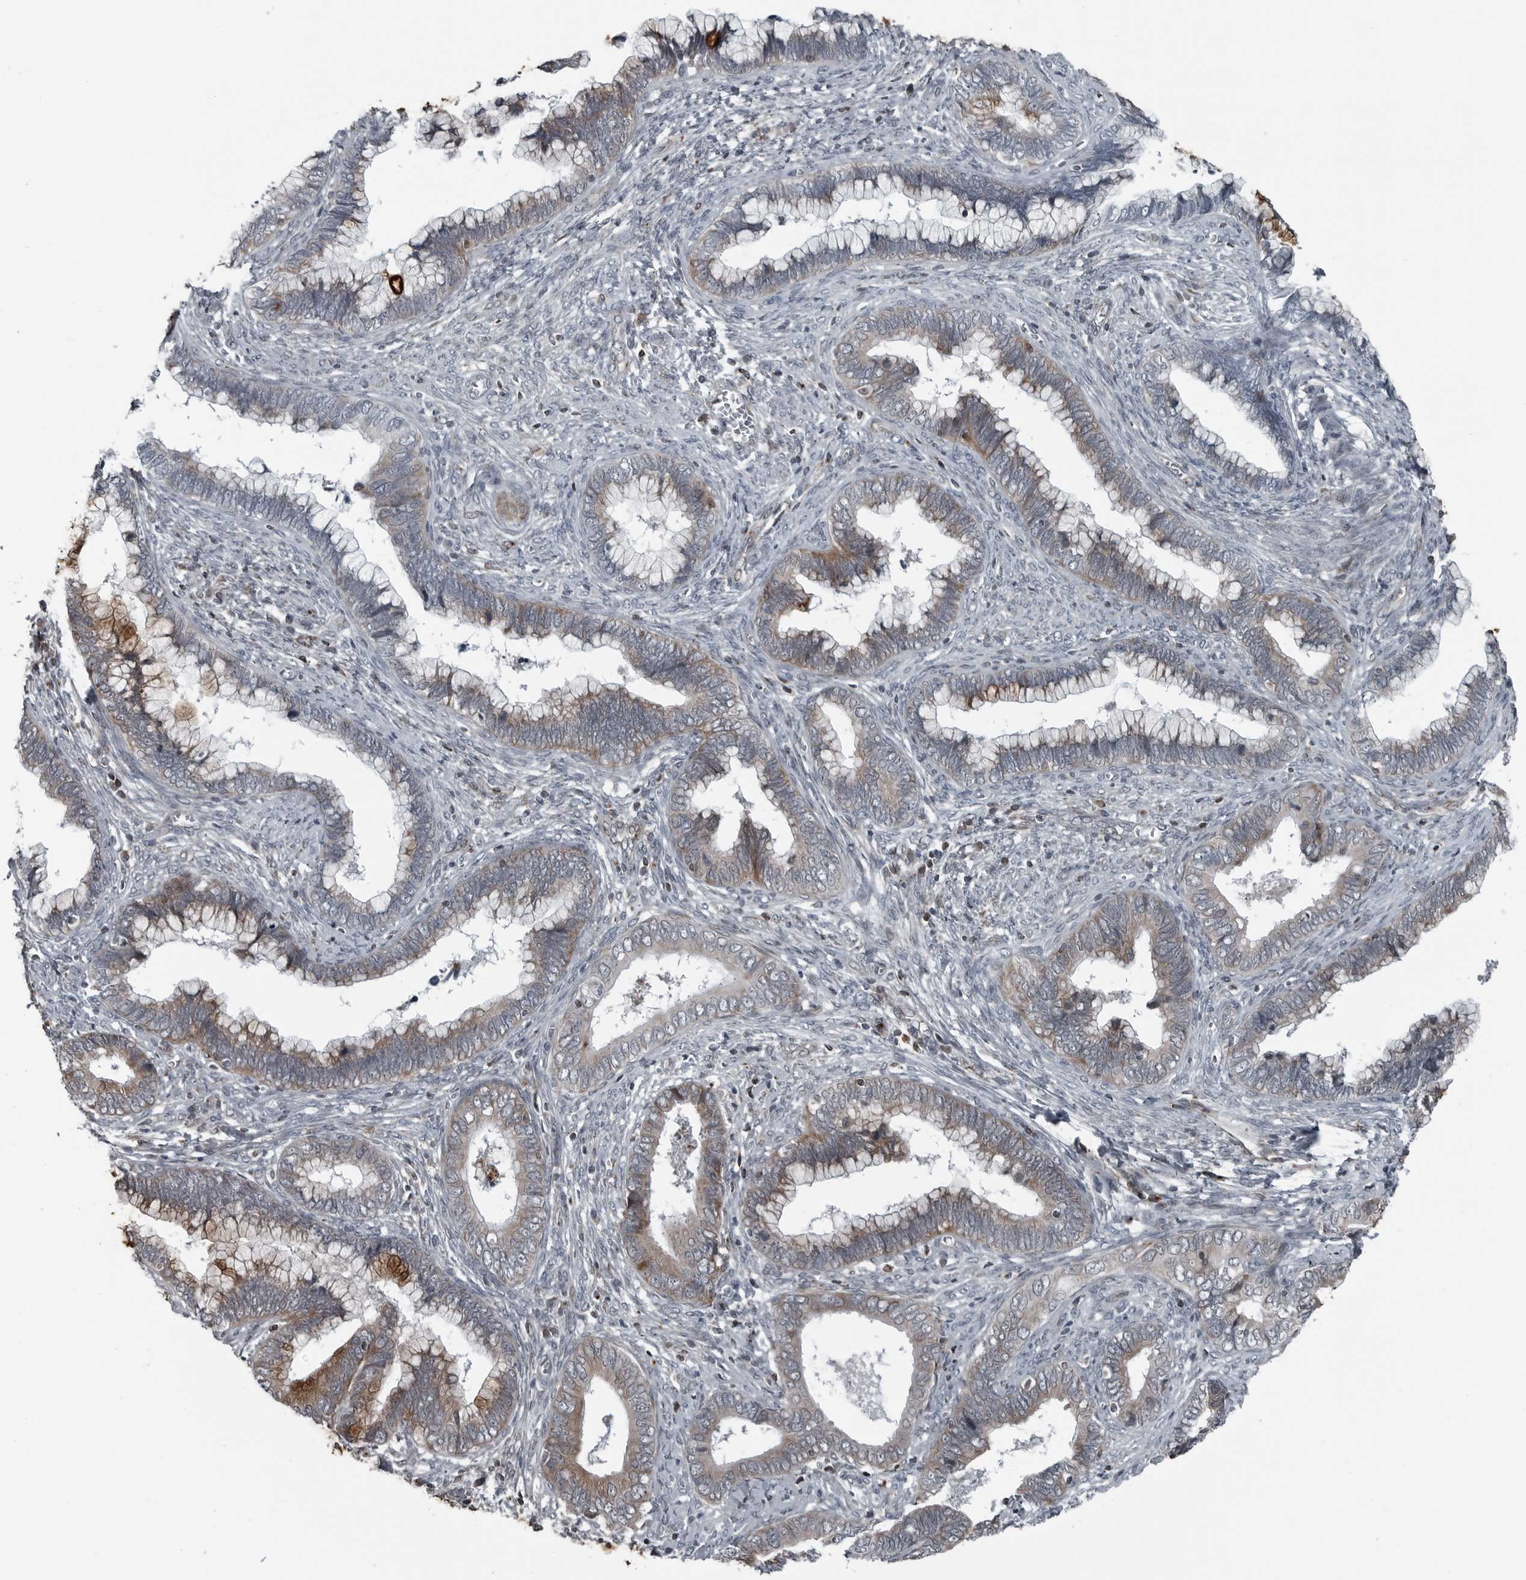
{"staining": {"intensity": "strong", "quantity": "25%-75%", "location": "cytoplasmic/membranous"}, "tissue": "cervical cancer", "cell_type": "Tumor cells", "image_type": "cancer", "snomed": [{"axis": "morphology", "description": "Adenocarcinoma, NOS"}, {"axis": "topography", "description": "Cervix"}], "caption": "Immunohistochemistry micrograph of human cervical cancer (adenocarcinoma) stained for a protein (brown), which exhibits high levels of strong cytoplasmic/membranous staining in approximately 25%-75% of tumor cells.", "gene": "GAK", "patient": {"sex": "female", "age": 44}}